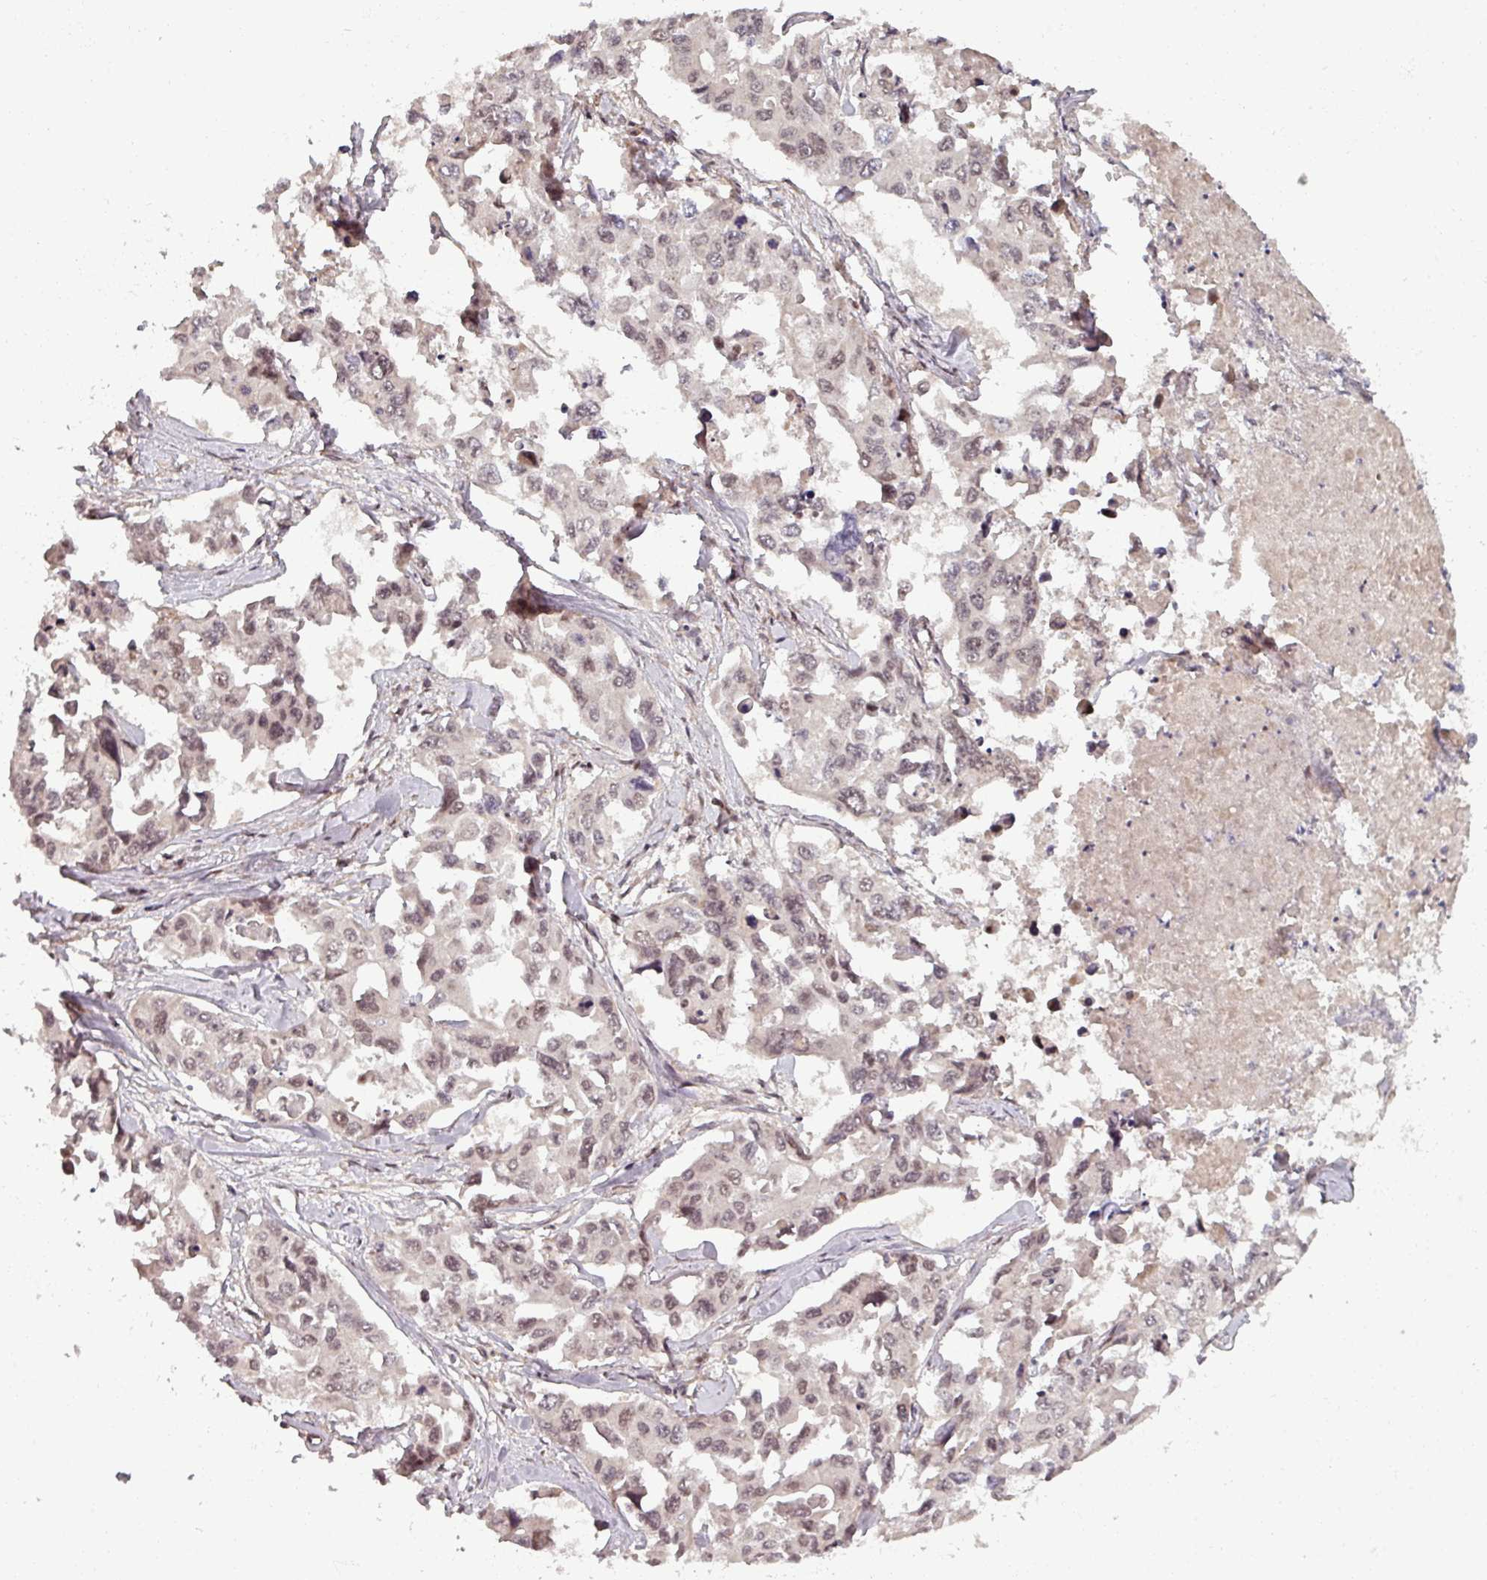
{"staining": {"intensity": "moderate", "quantity": "25%-75%", "location": "nuclear"}, "tissue": "lung cancer", "cell_type": "Tumor cells", "image_type": "cancer", "snomed": [{"axis": "morphology", "description": "Adenocarcinoma, NOS"}, {"axis": "topography", "description": "Lung"}], "caption": "The immunohistochemical stain labels moderate nuclear expression in tumor cells of lung cancer tissue.", "gene": "SWI5", "patient": {"sex": "male", "age": 64}}